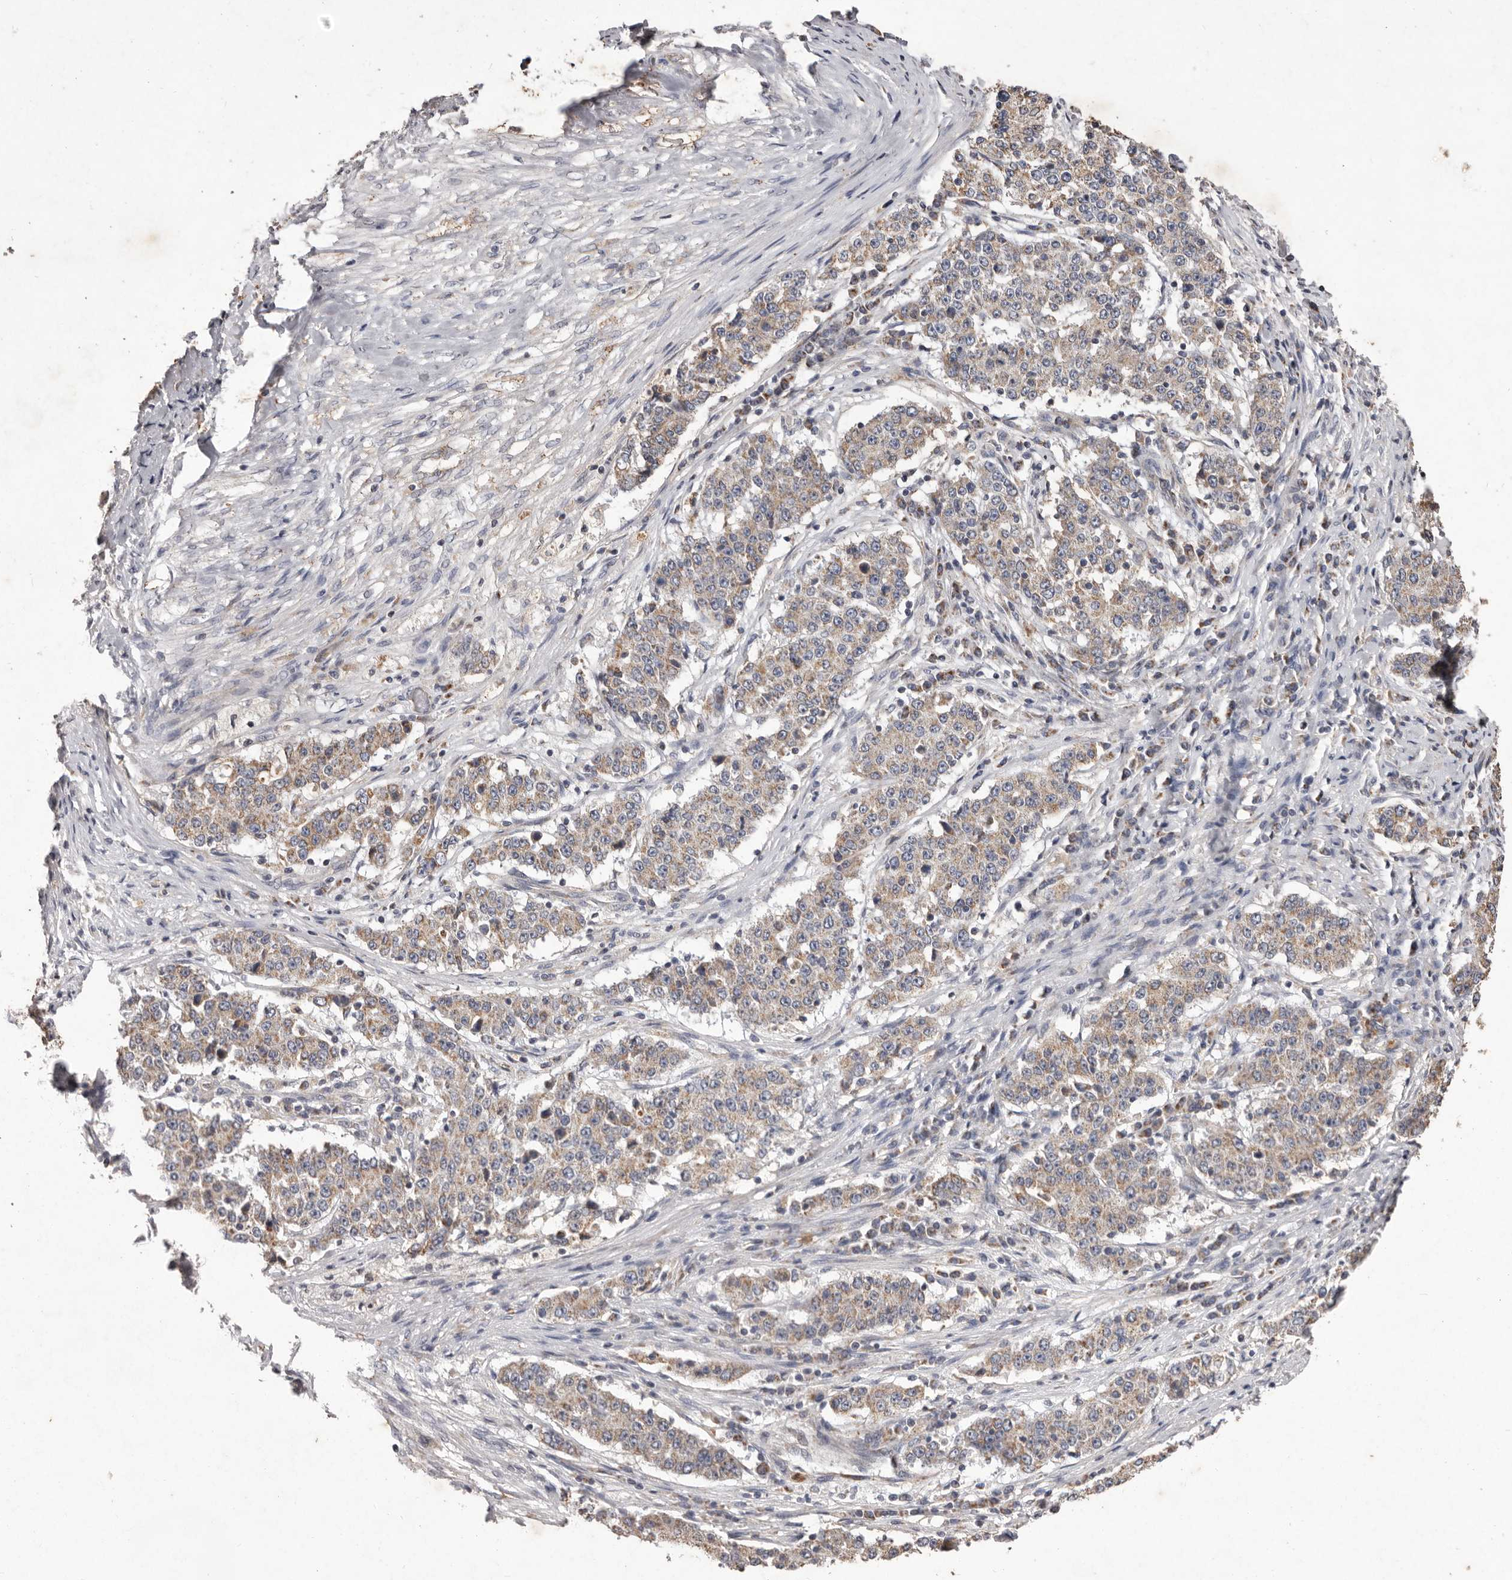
{"staining": {"intensity": "weak", "quantity": ">75%", "location": "cytoplasmic/membranous"}, "tissue": "stomach cancer", "cell_type": "Tumor cells", "image_type": "cancer", "snomed": [{"axis": "morphology", "description": "Adenocarcinoma, NOS"}, {"axis": "topography", "description": "Stomach"}], "caption": "Protein analysis of stomach adenocarcinoma tissue demonstrates weak cytoplasmic/membranous staining in approximately >75% of tumor cells. Nuclei are stained in blue.", "gene": "CXCL14", "patient": {"sex": "male", "age": 59}}